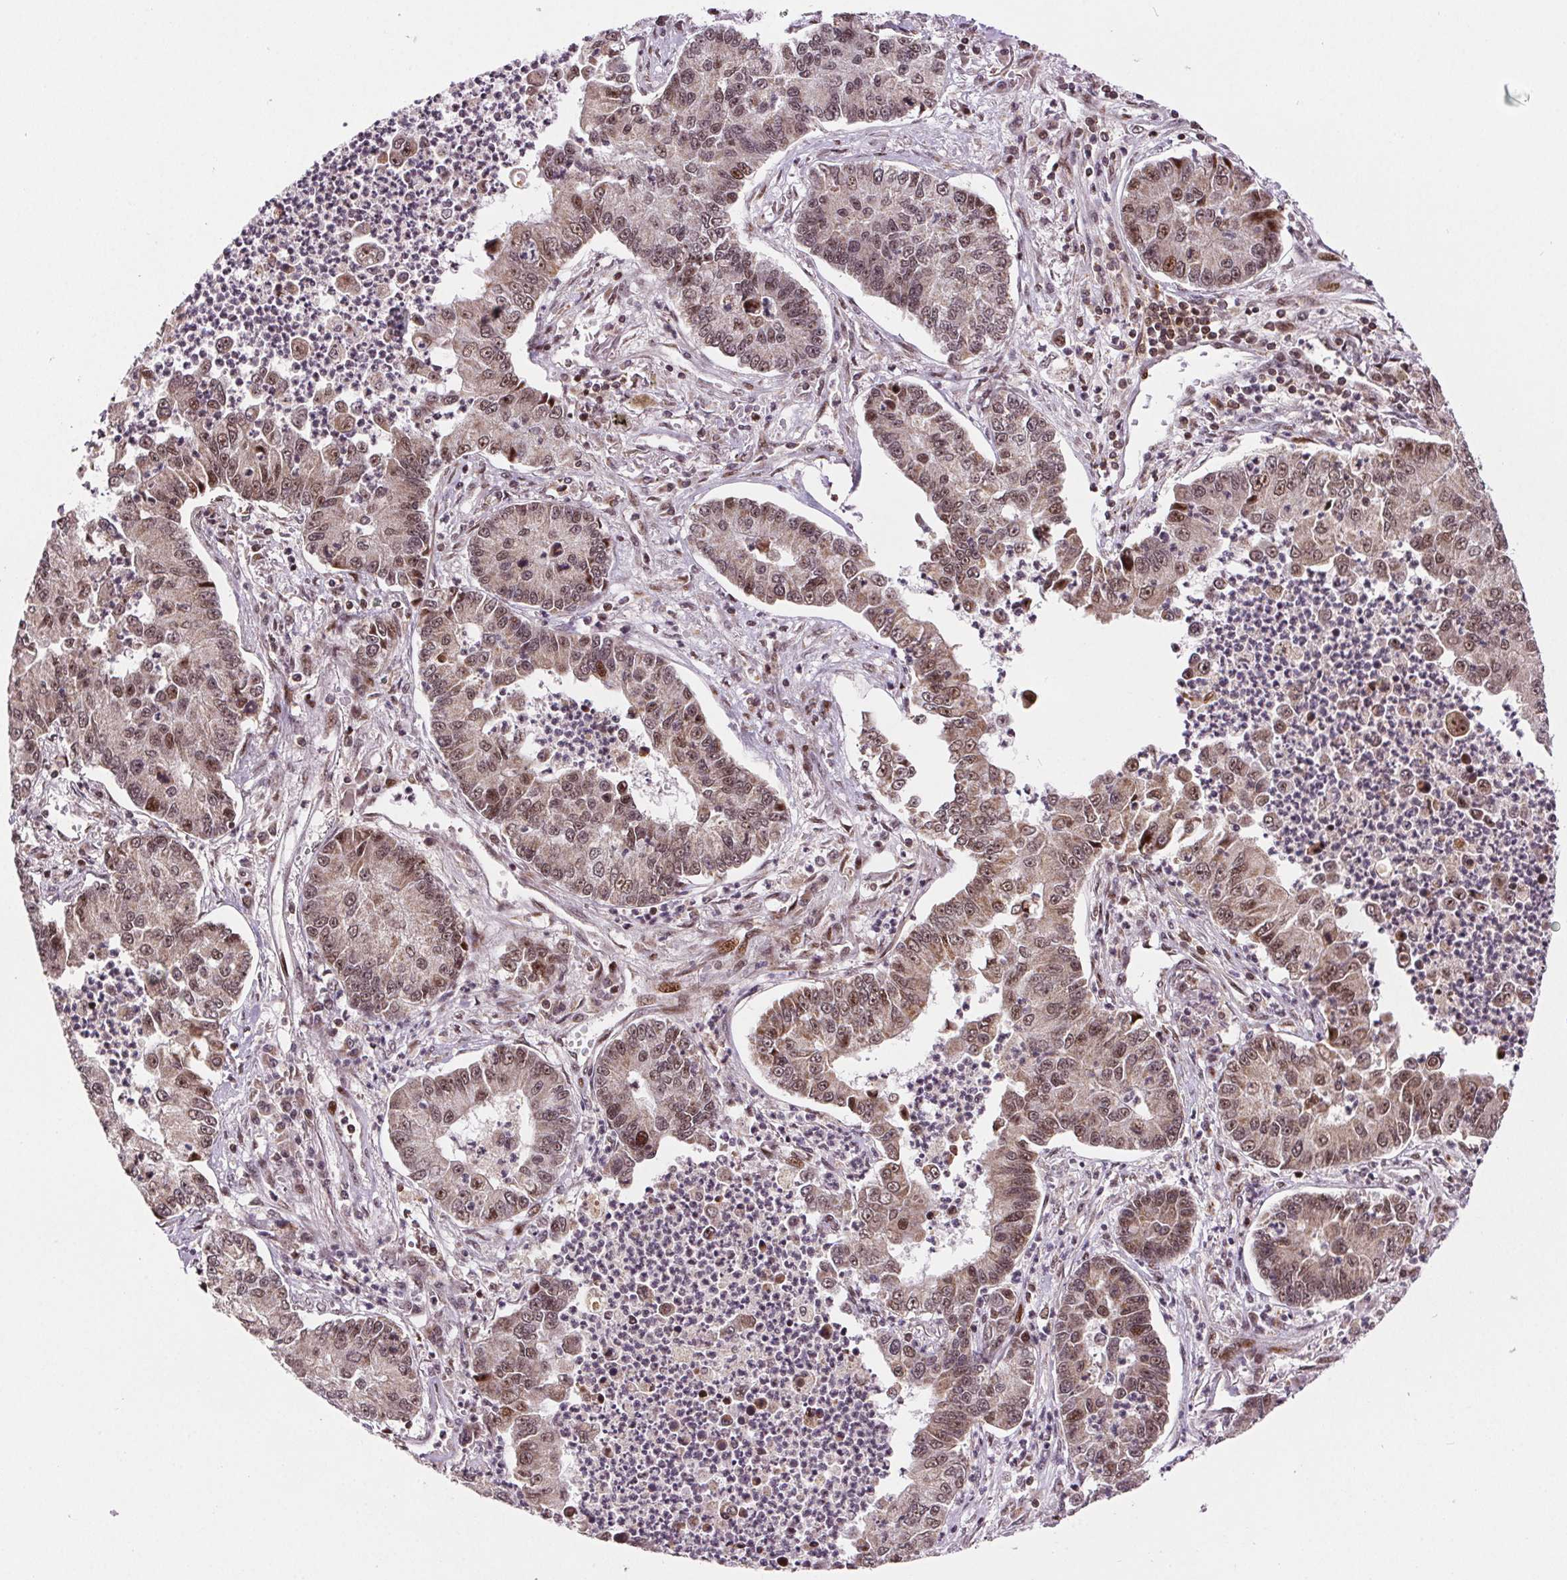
{"staining": {"intensity": "weak", "quantity": ">75%", "location": "nuclear"}, "tissue": "lung cancer", "cell_type": "Tumor cells", "image_type": "cancer", "snomed": [{"axis": "morphology", "description": "Adenocarcinoma, NOS"}, {"axis": "topography", "description": "Lung"}], "caption": "Immunohistochemical staining of human lung cancer (adenocarcinoma) demonstrates low levels of weak nuclear expression in about >75% of tumor cells. (Brightfield microscopy of DAB IHC at high magnification).", "gene": "SNRNP35", "patient": {"sex": "female", "age": 57}}